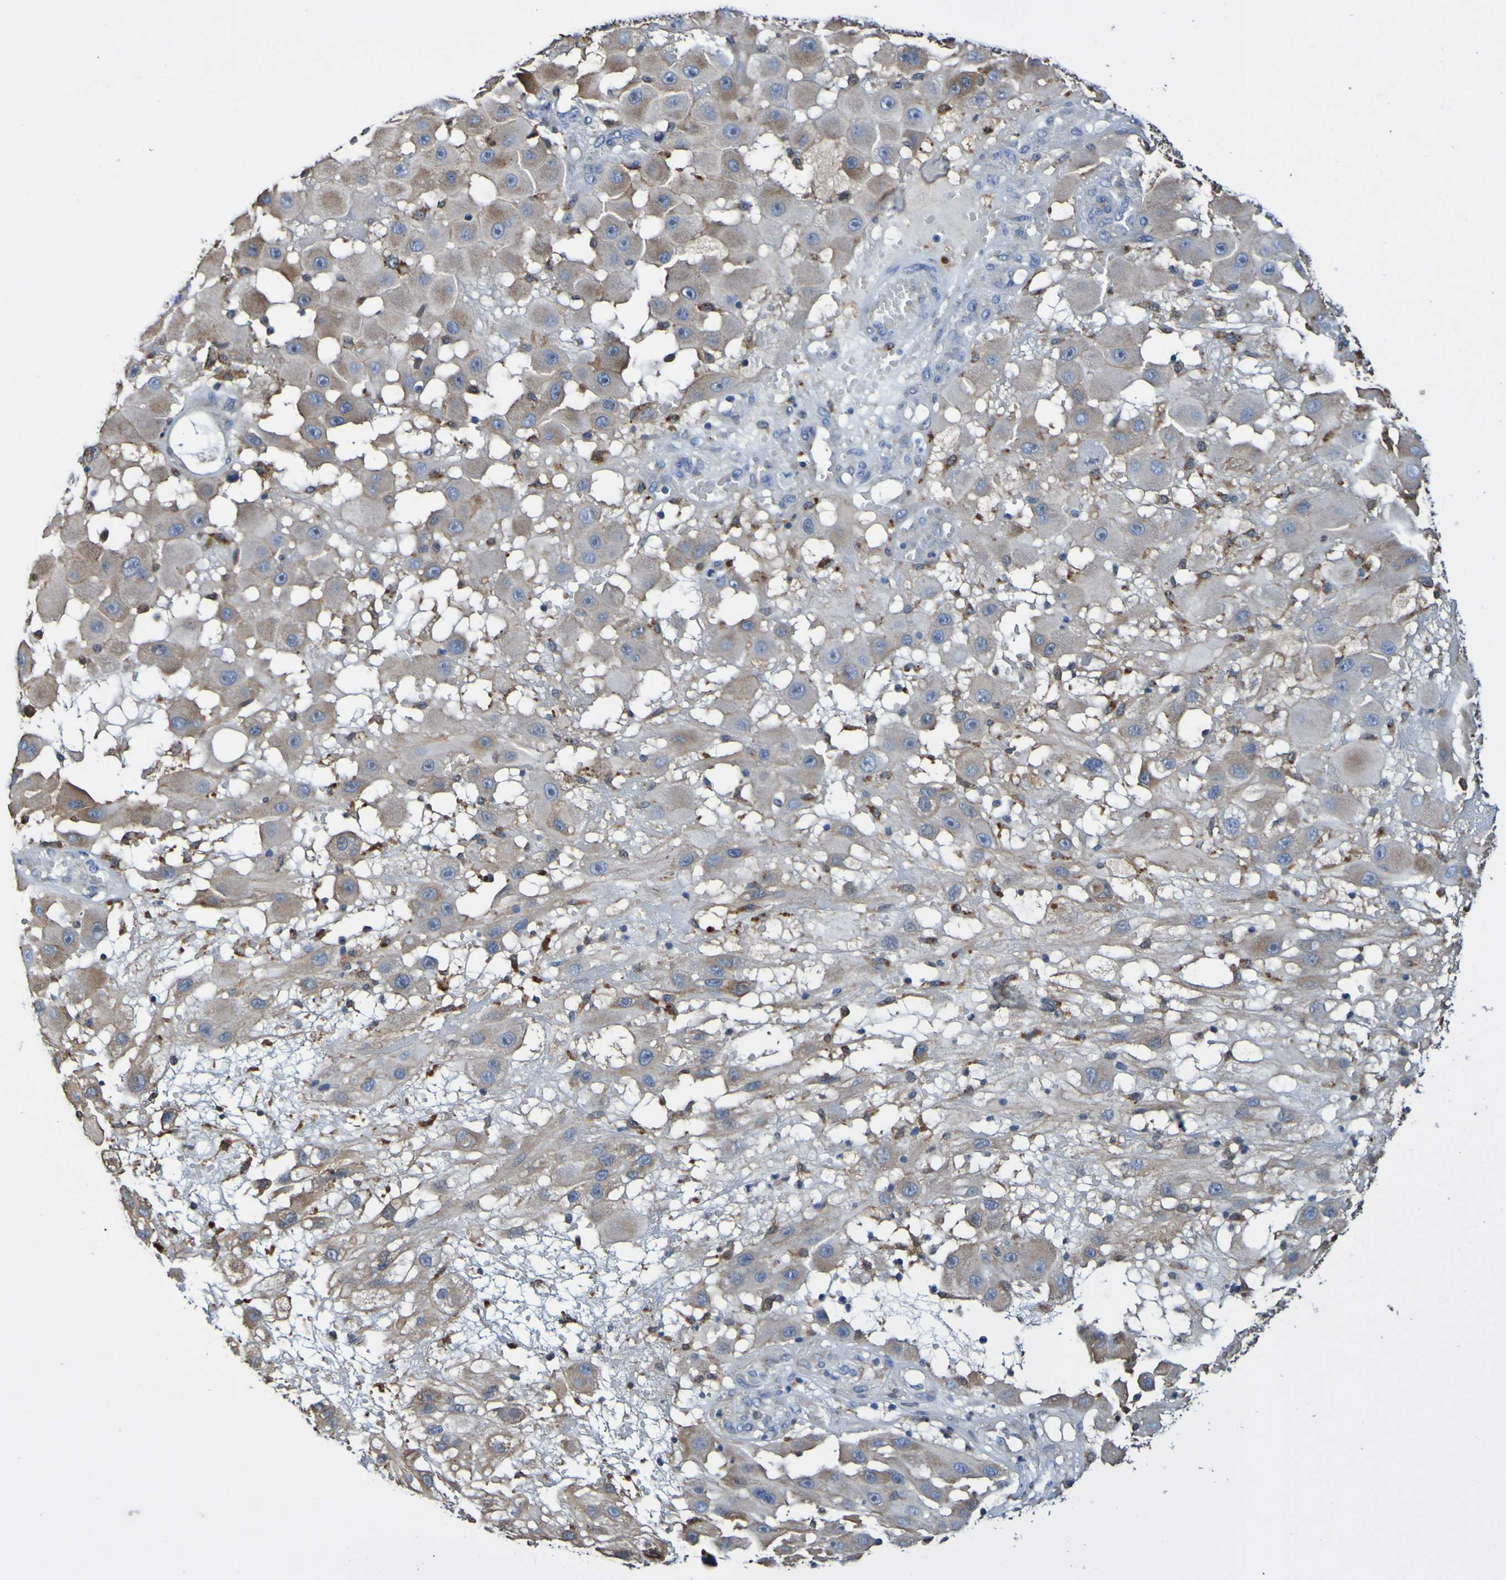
{"staining": {"intensity": "moderate", "quantity": ">75%", "location": "cytoplasmic/membranous"}, "tissue": "melanoma", "cell_type": "Tumor cells", "image_type": "cancer", "snomed": [{"axis": "morphology", "description": "Malignant melanoma, NOS"}, {"axis": "topography", "description": "Skin"}], "caption": "Immunohistochemical staining of malignant melanoma shows moderate cytoplasmic/membranous protein staining in about >75% of tumor cells.", "gene": "METAP2", "patient": {"sex": "female", "age": 81}}